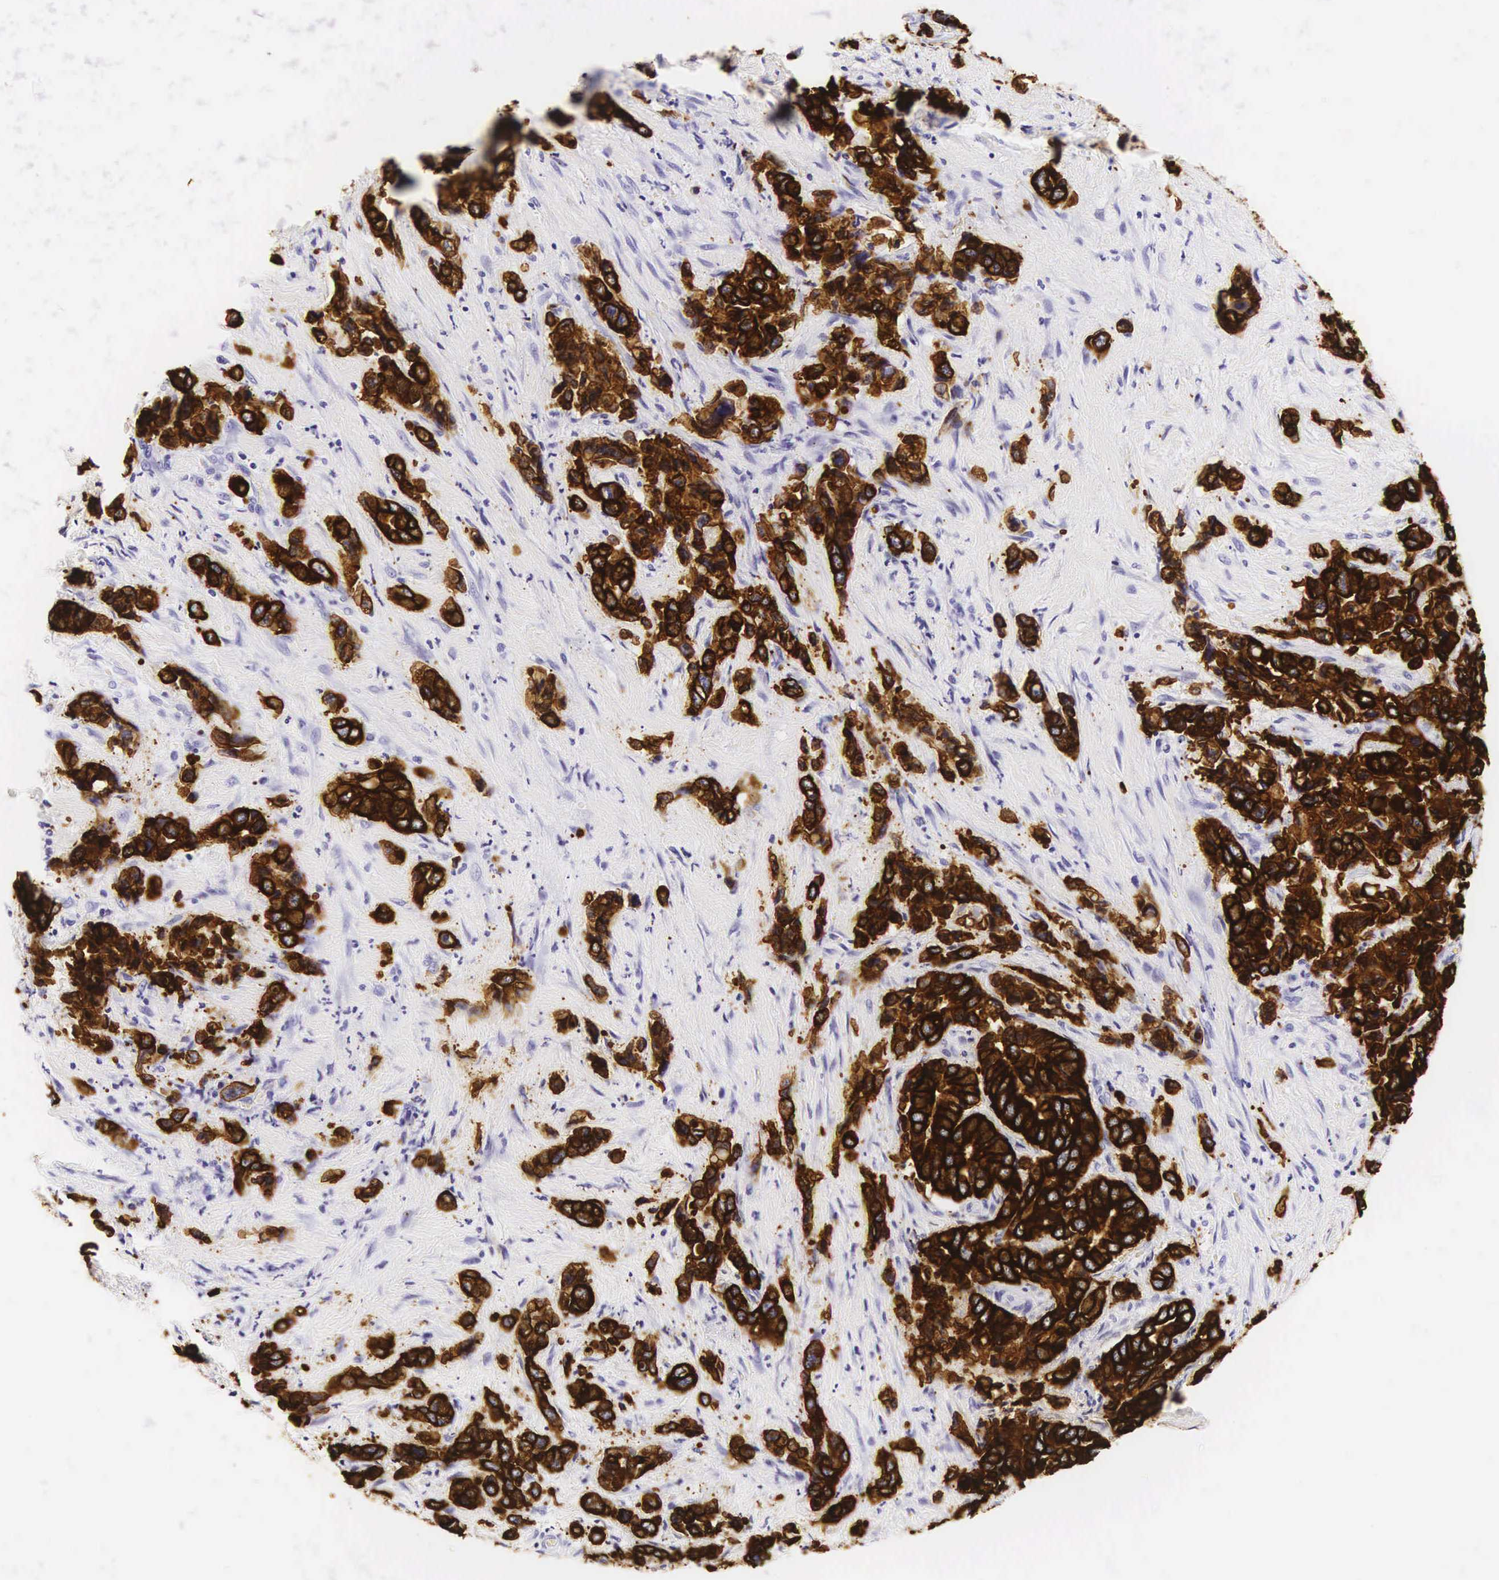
{"staining": {"intensity": "strong", "quantity": ">75%", "location": "cytoplasmic/membranous"}, "tissue": "pancreatic cancer", "cell_type": "Tumor cells", "image_type": "cancer", "snomed": [{"axis": "morphology", "description": "Adenocarcinoma, NOS"}, {"axis": "topography", "description": "Pancreas"}], "caption": "This micrograph demonstrates immunohistochemistry (IHC) staining of human pancreatic cancer, with high strong cytoplasmic/membranous staining in about >75% of tumor cells.", "gene": "KRT18", "patient": {"sex": "male", "age": 69}}